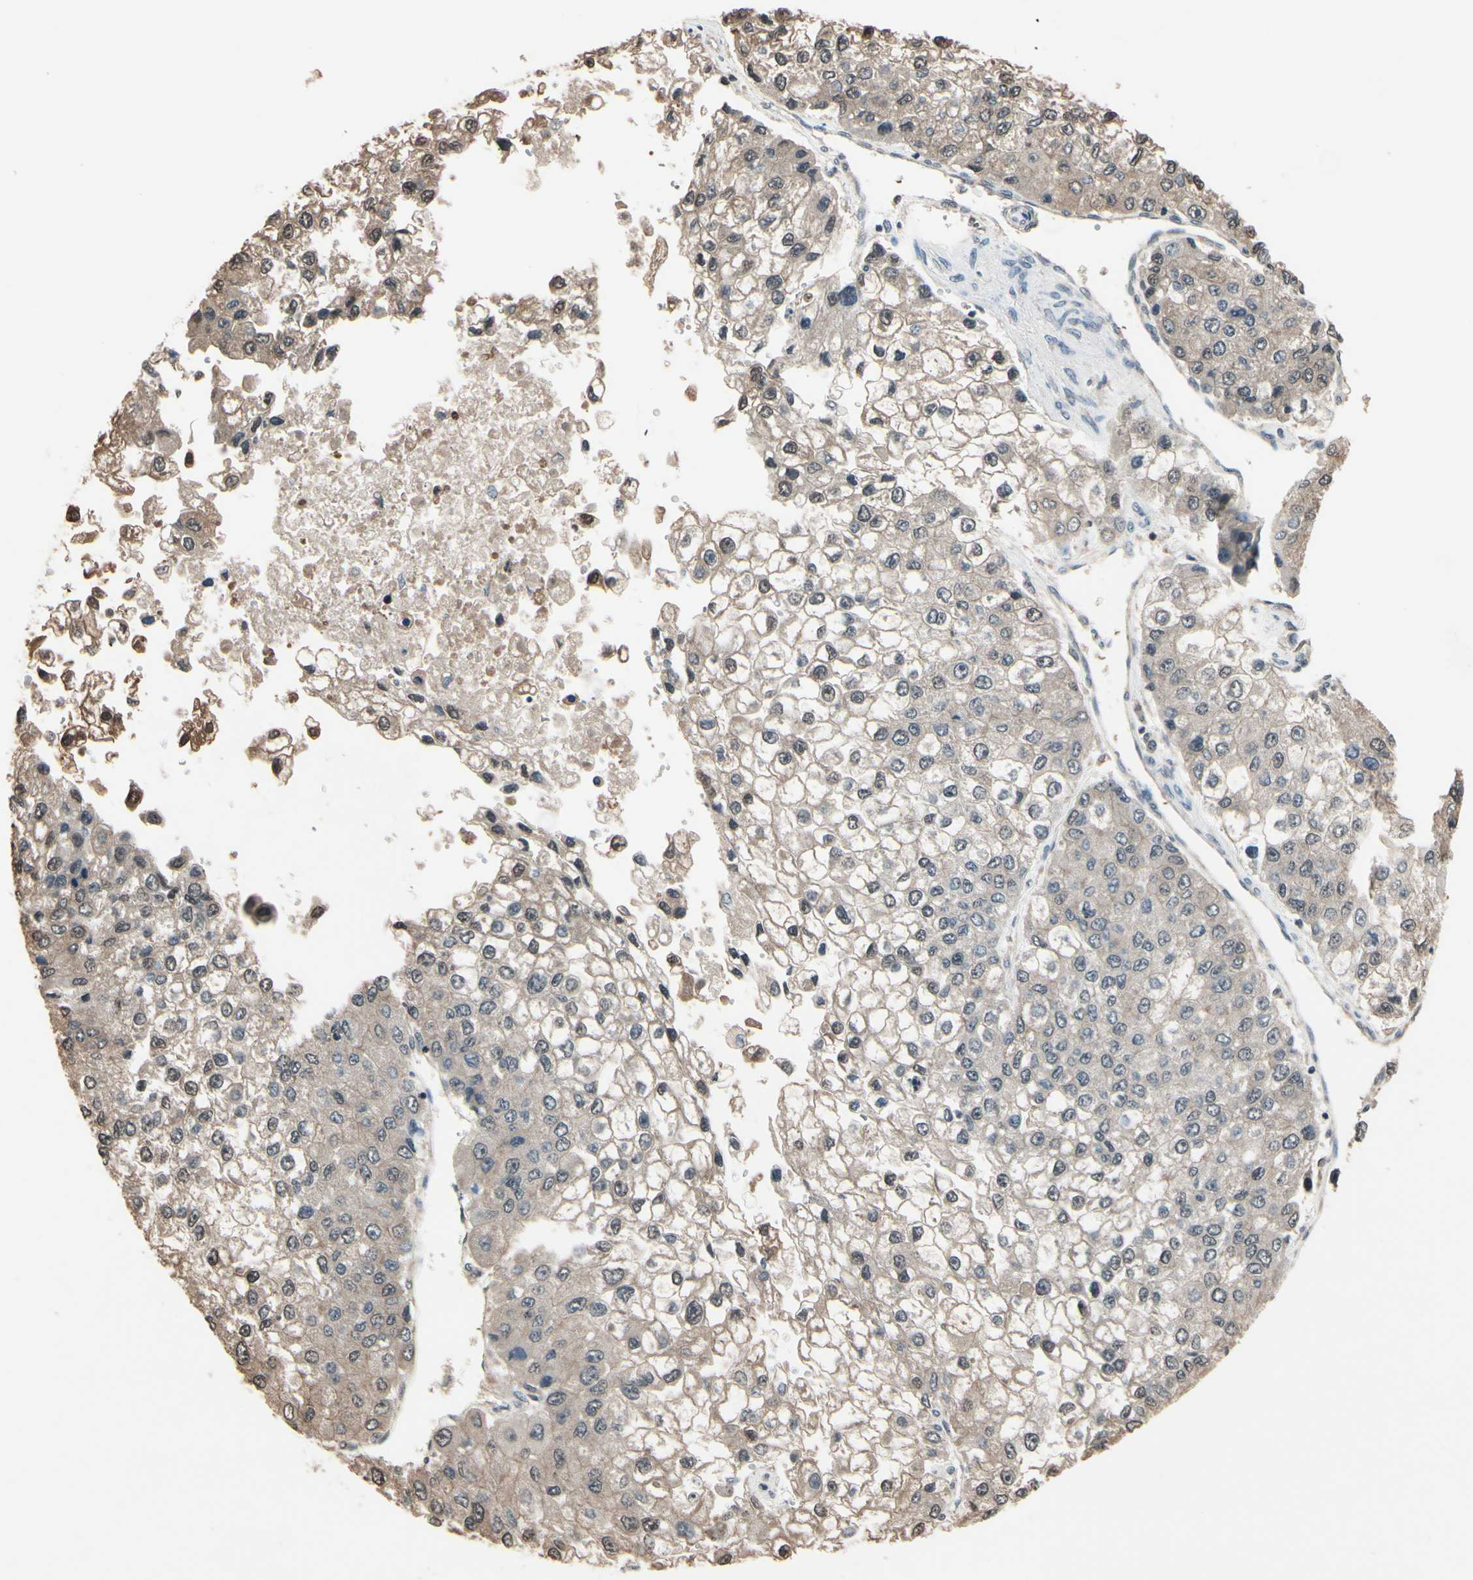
{"staining": {"intensity": "weak", "quantity": ">75%", "location": "cytoplasmic/membranous"}, "tissue": "liver cancer", "cell_type": "Tumor cells", "image_type": "cancer", "snomed": [{"axis": "morphology", "description": "Carcinoma, Hepatocellular, NOS"}, {"axis": "topography", "description": "Liver"}], "caption": "Liver cancer stained with a brown dye demonstrates weak cytoplasmic/membranous positive staining in about >75% of tumor cells.", "gene": "PNPLA7", "patient": {"sex": "female", "age": 66}}